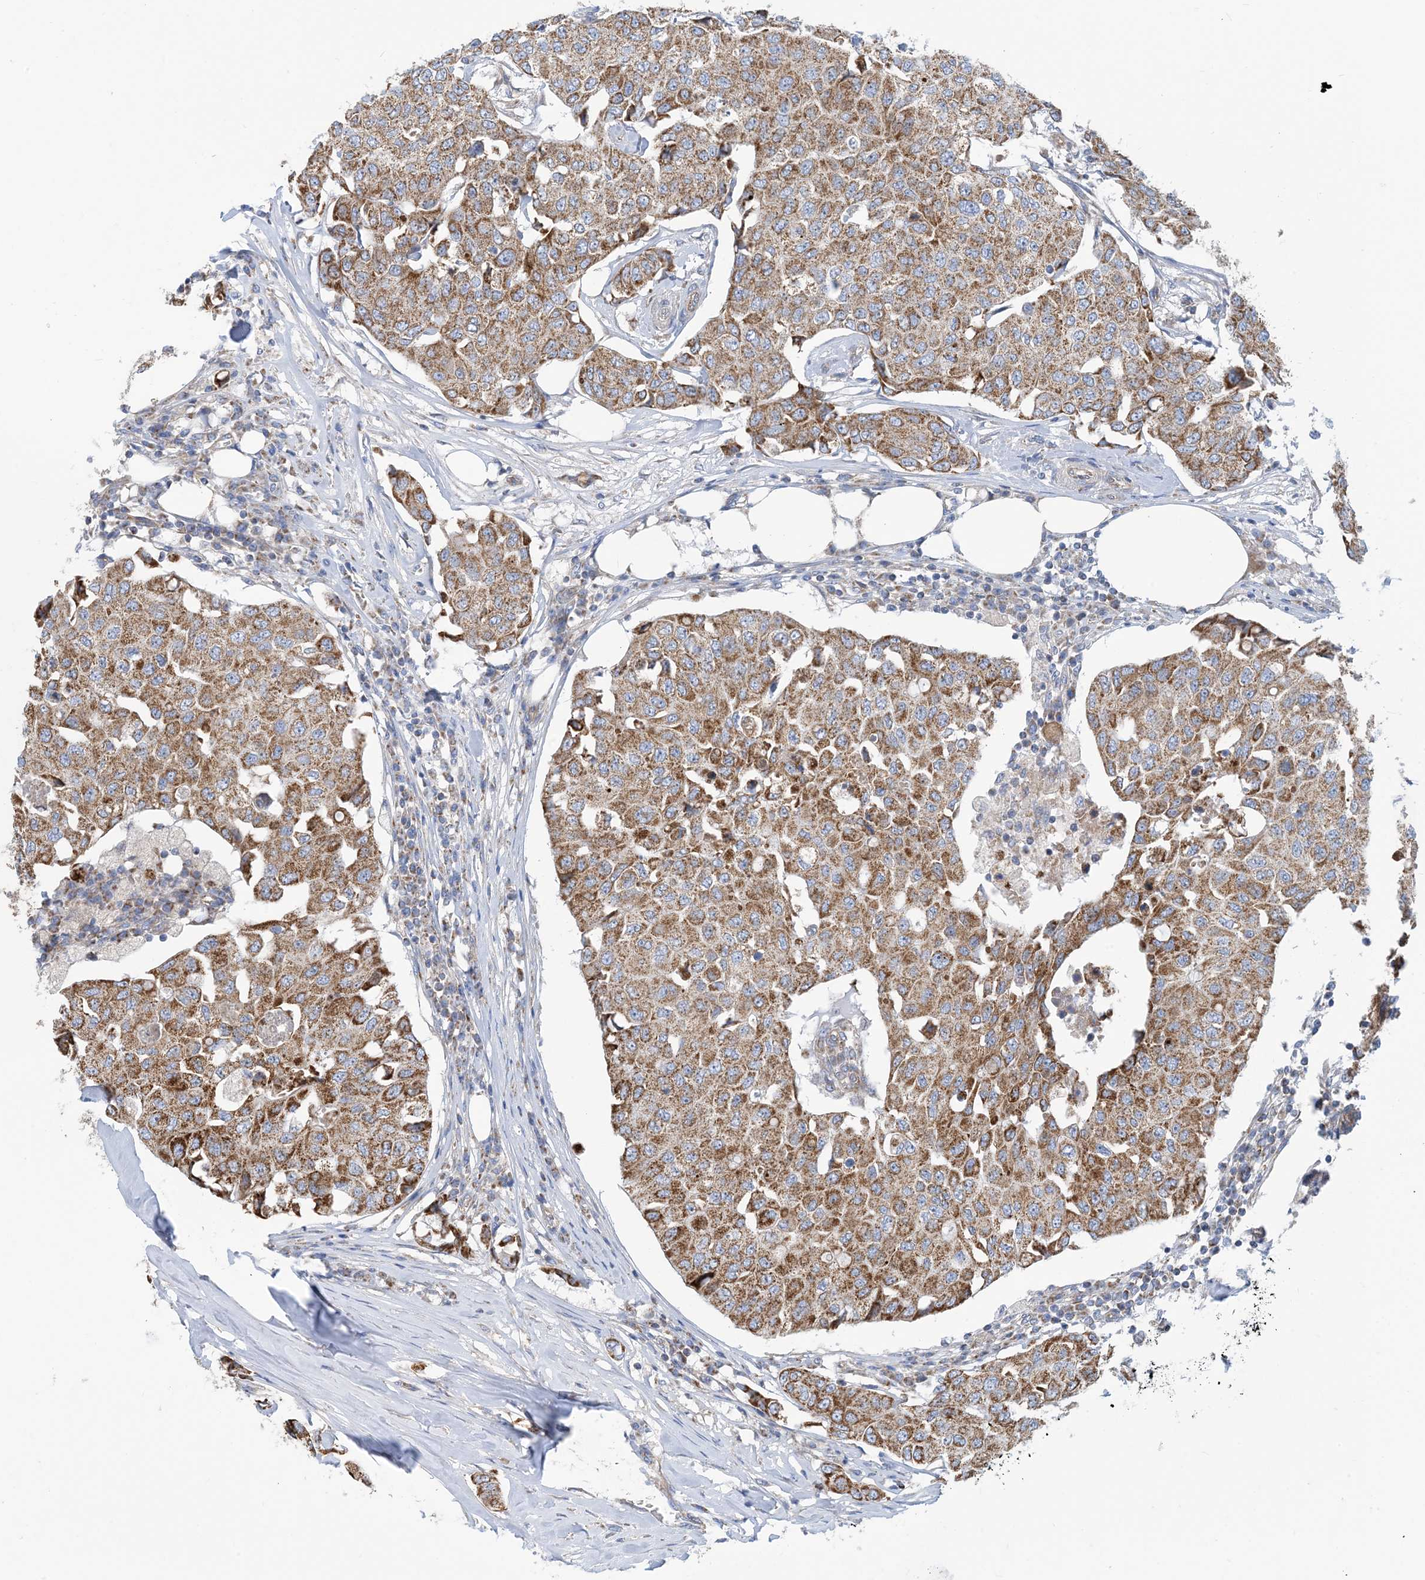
{"staining": {"intensity": "moderate", "quantity": ">75%", "location": "cytoplasmic/membranous"}, "tissue": "breast cancer", "cell_type": "Tumor cells", "image_type": "cancer", "snomed": [{"axis": "morphology", "description": "Duct carcinoma"}, {"axis": "topography", "description": "Breast"}], "caption": "A histopathology image of human intraductal carcinoma (breast) stained for a protein reveals moderate cytoplasmic/membranous brown staining in tumor cells.", "gene": "PHOSPHO2", "patient": {"sex": "female", "age": 80}}